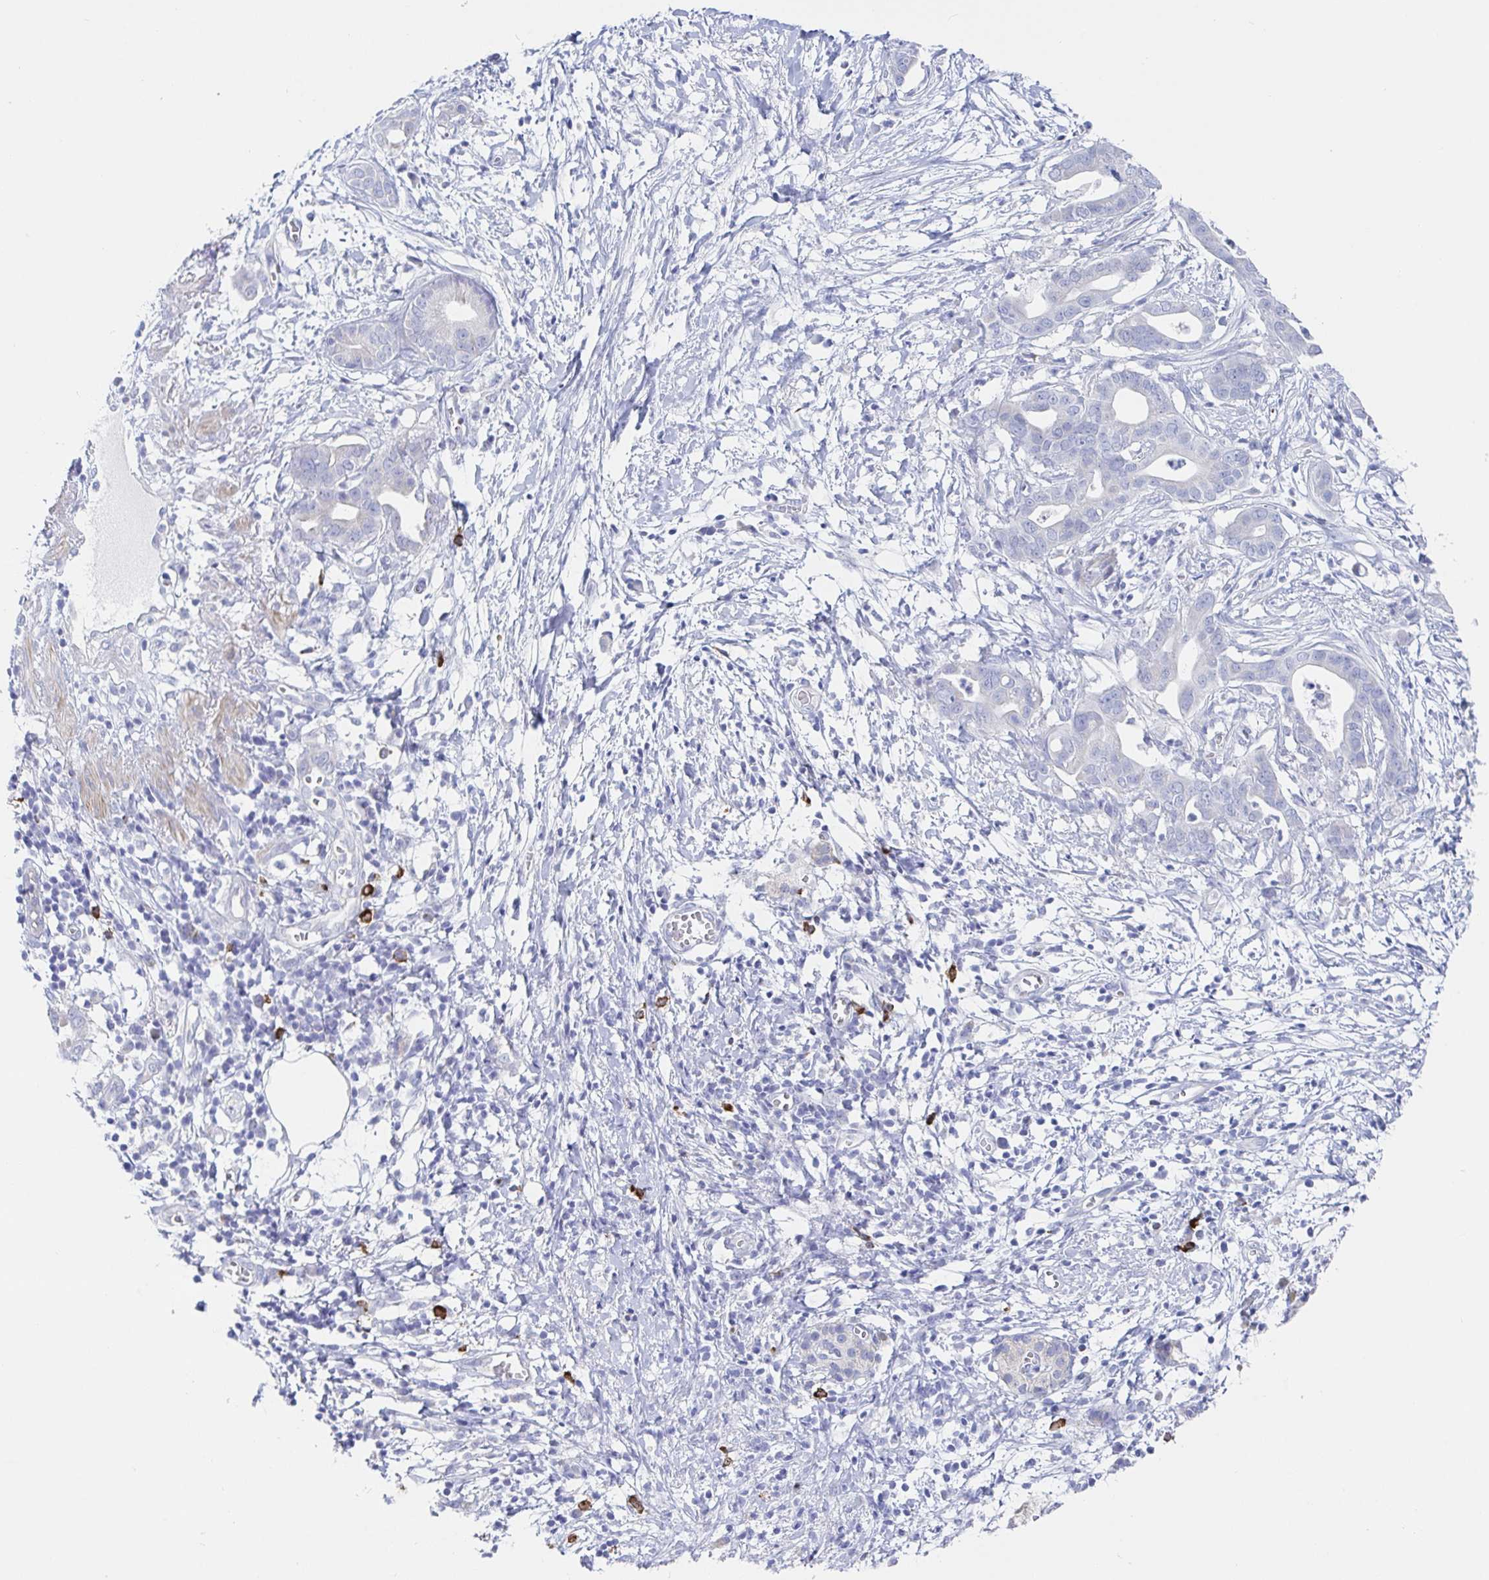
{"staining": {"intensity": "negative", "quantity": "none", "location": "none"}, "tissue": "pancreatic cancer", "cell_type": "Tumor cells", "image_type": "cancer", "snomed": [{"axis": "morphology", "description": "Adenocarcinoma, NOS"}, {"axis": "topography", "description": "Pancreas"}], "caption": "The photomicrograph demonstrates no significant positivity in tumor cells of pancreatic cancer (adenocarcinoma).", "gene": "PACSIN1", "patient": {"sex": "male", "age": 61}}